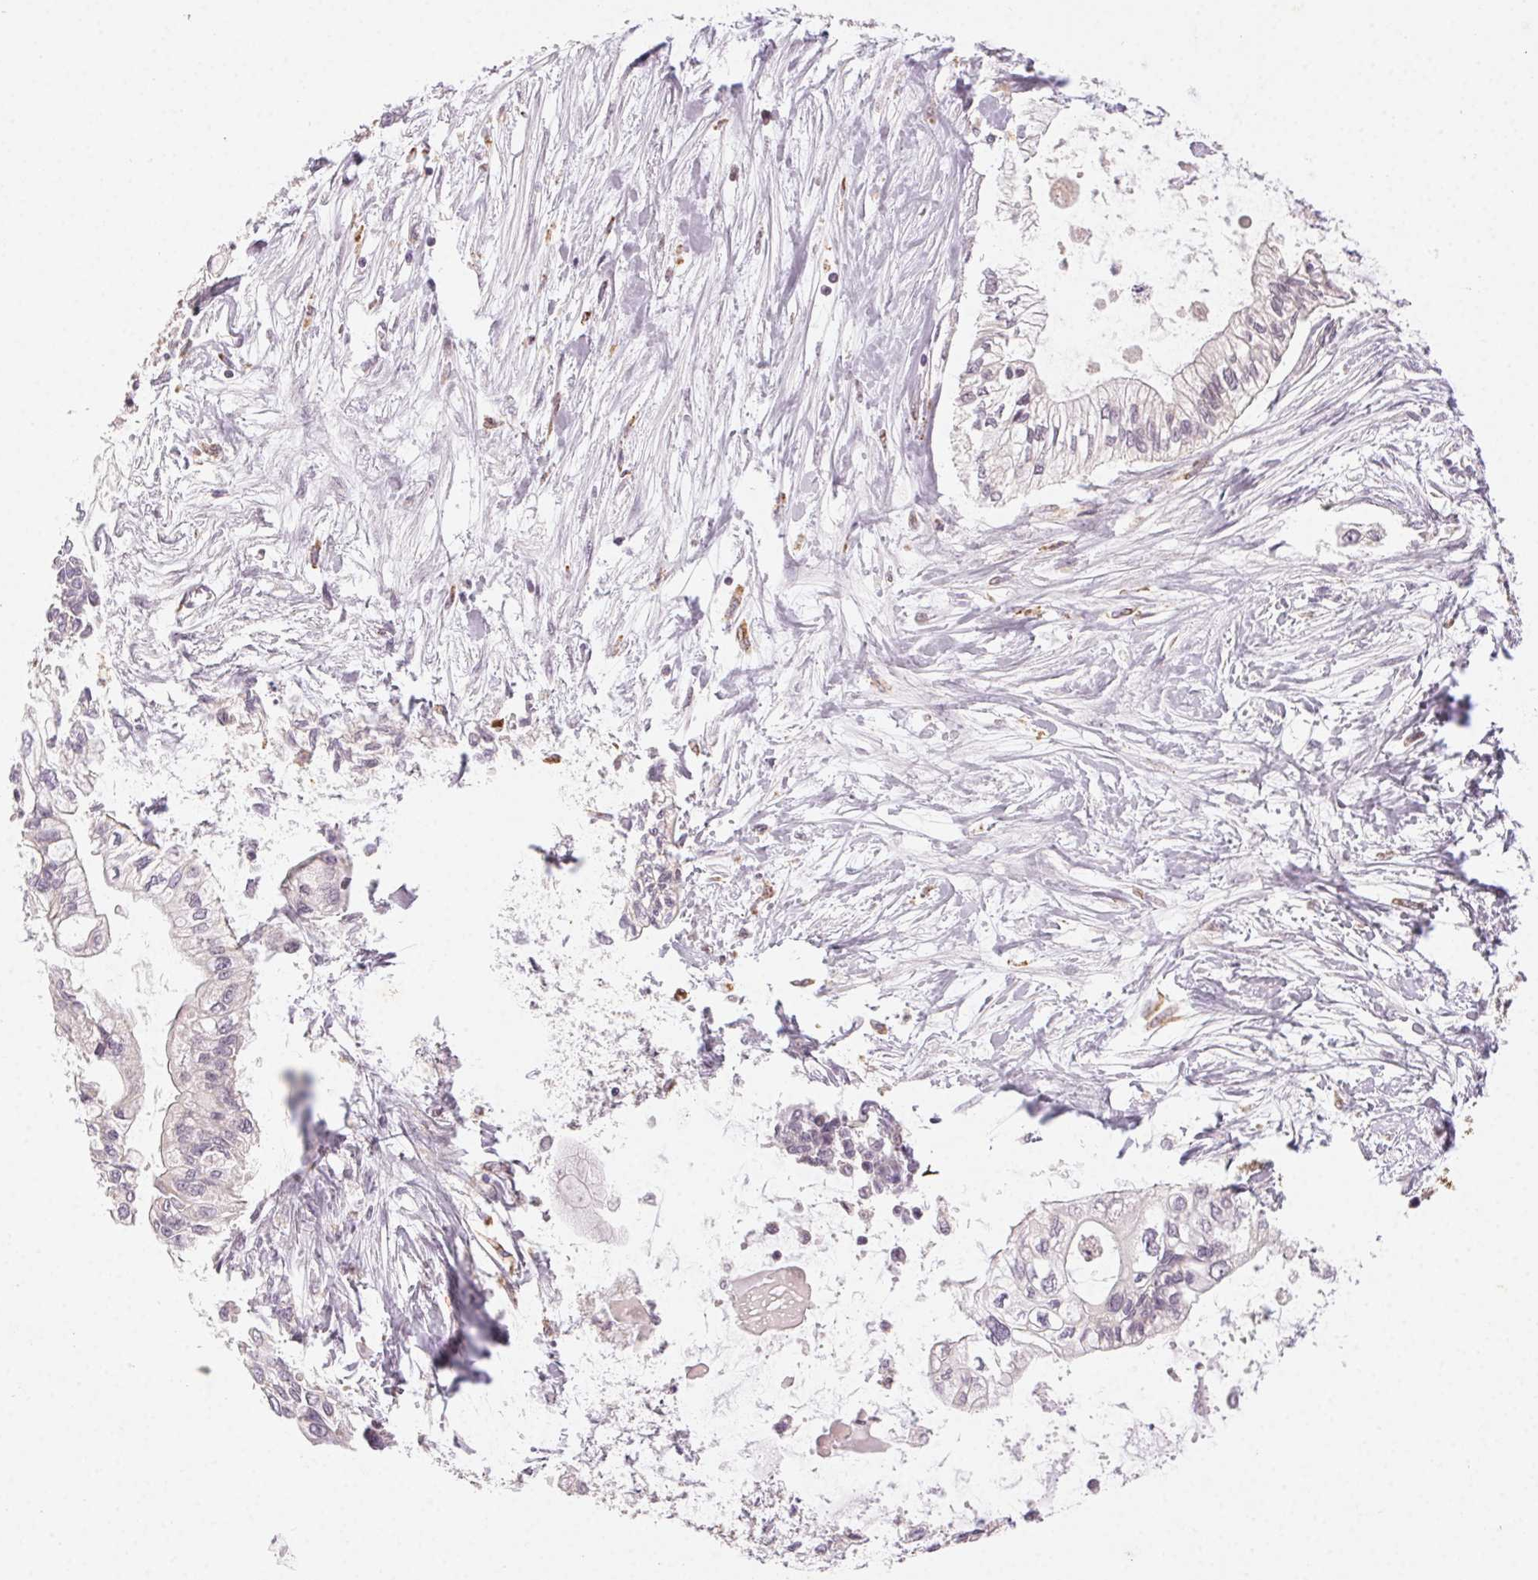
{"staining": {"intensity": "negative", "quantity": "none", "location": "none"}, "tissue": "pancreatic cancer", "cell_type": "Tumor cells", "image_type": "cancer", "snomed": [{"axis": "morphology", "description": "Adenocarcinoma, NOS"}, {"axis": "topography", "description": "Pancreas"}], "caption": "Tumor cells show no significant positivity in pancreatic adenocarcinoma. (DAB (3,3'-diaminobenzidine) immunohistochemistry visualized using brightfield microscopy, high magnification).", "gene": "NCOA4", "patient": {"sex": "female", "age": 77}}